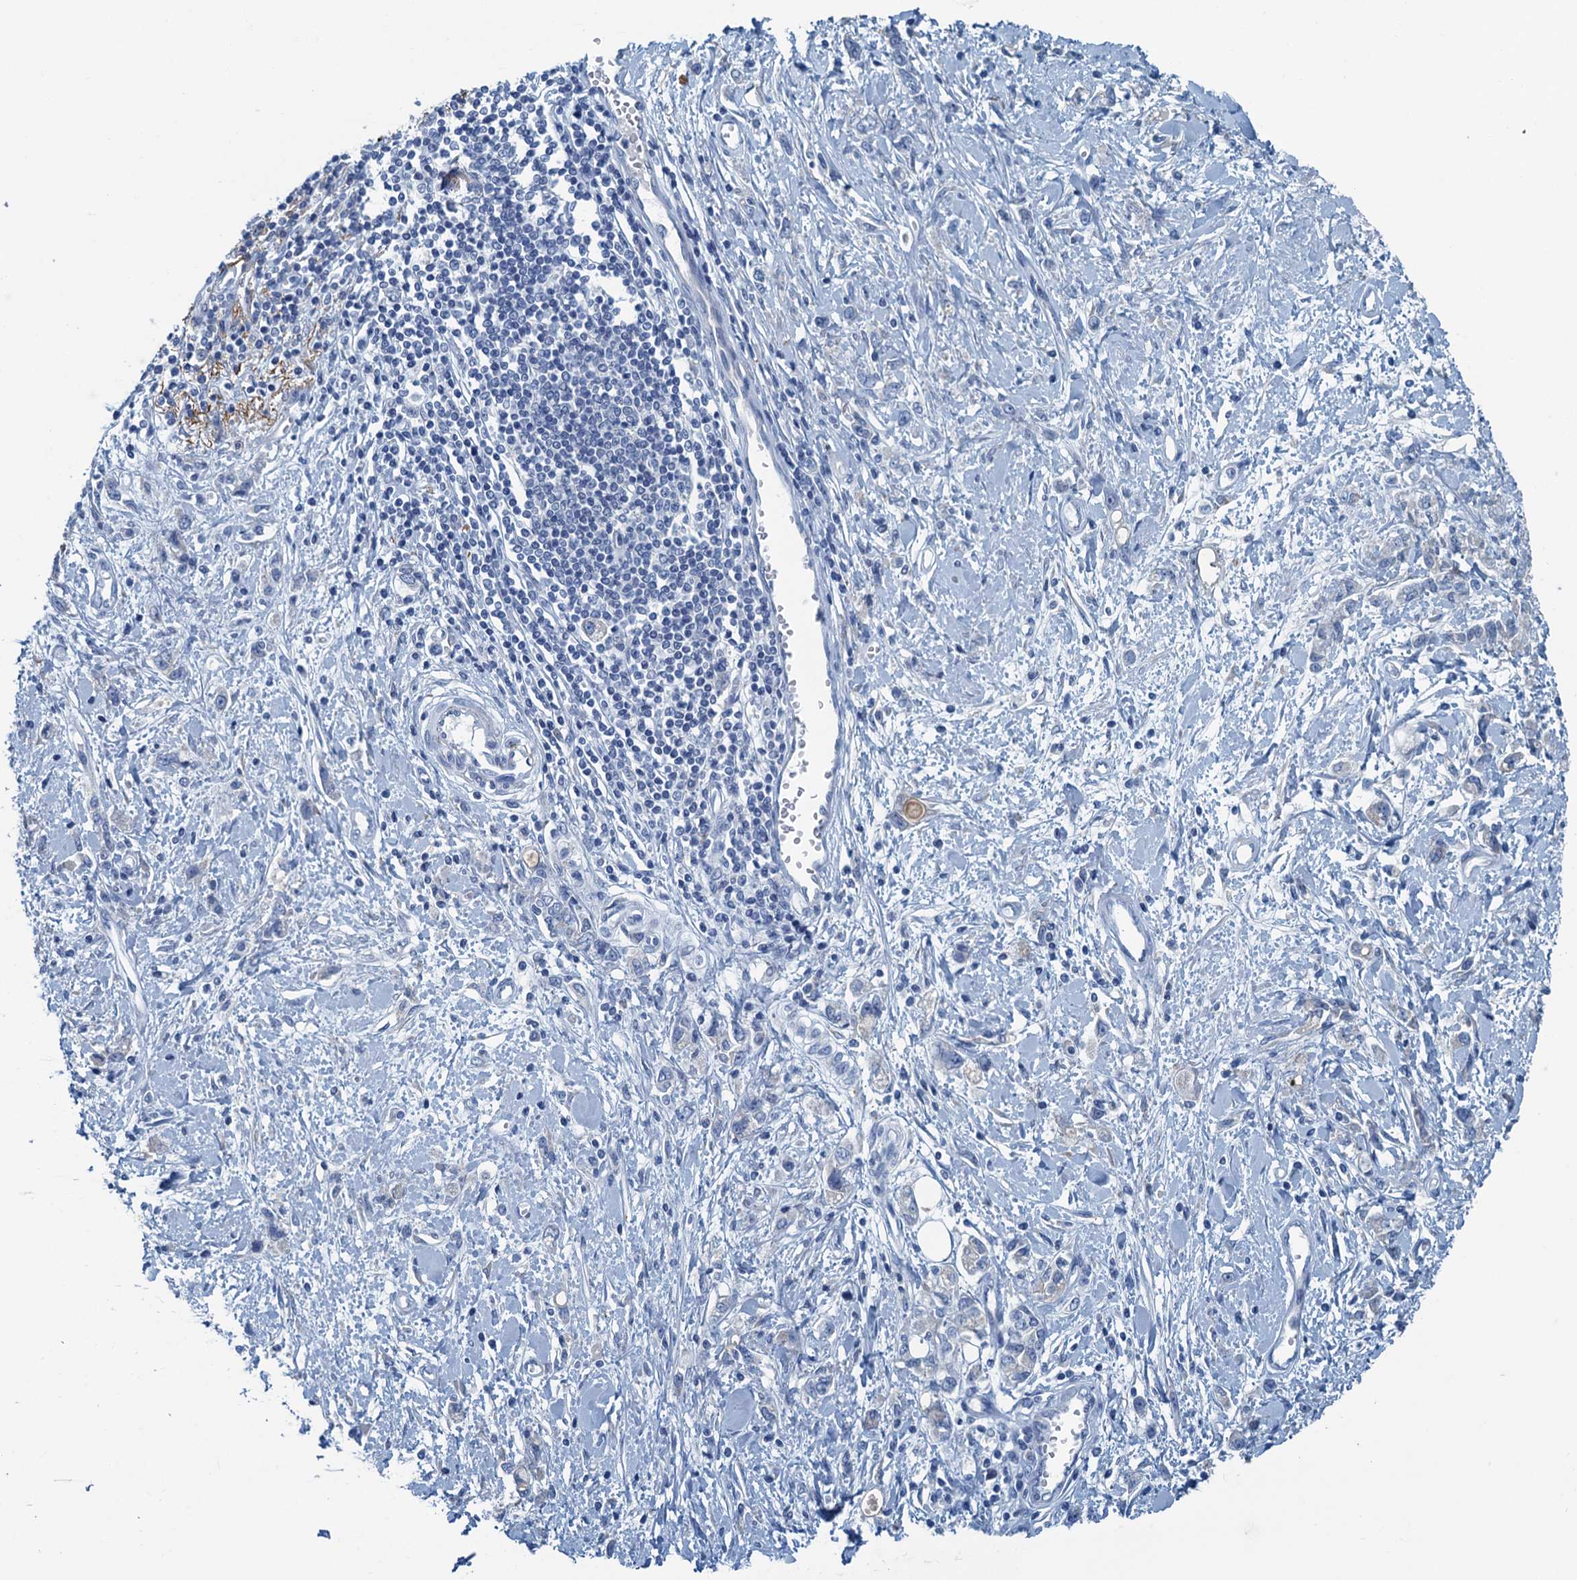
{"staining": {"intensity": "negative", "quantity": "none", "location": "none"}, "tissue": "stomach cancer", "cell_type": "Tumor cells", "image_type": "cancer", "snomed": [{"axis": "morphology", "description": "Adenocarcinoma, NOS"}, {"axis": "topography", "description": "Stomach"}], "caption": "The immunohistochemistry (IHC) histopathology image has no significant expression in tumor cells of stomach cancer (adenocarcinoma) tissue. (IHC, brightfield microscopy, high magnification).", "gene": "C10orf88", "patient": {"sex": "female", "age": 76}}